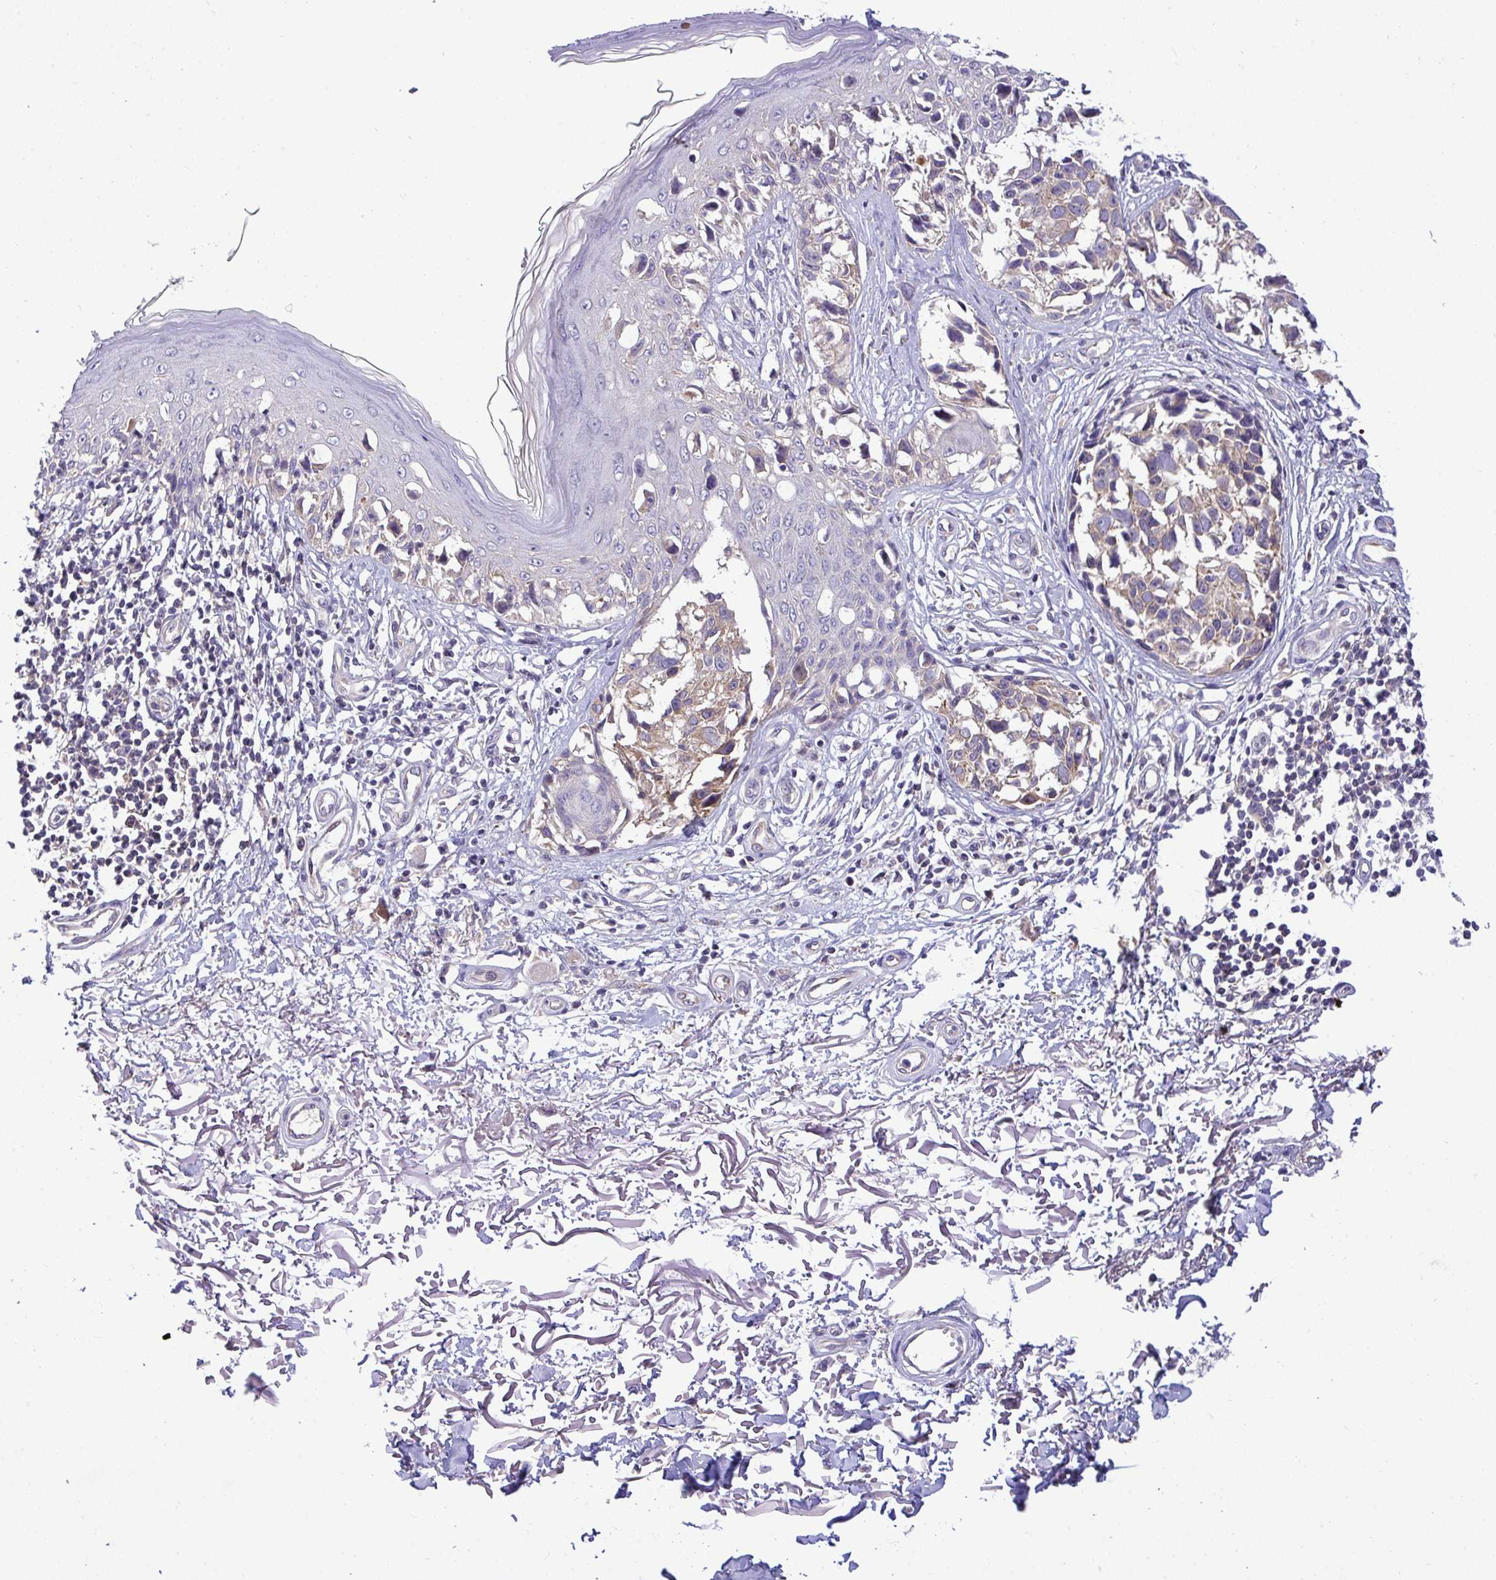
{"staining": {"intensity": "weak", "quantity": ">75%", "location": "cytoplasmic/membranous"}, "tissue": "melanoma", "cell_type": "Tumor cells", "image_type": "cancer", "snomed": [{"axis": "morphology", "description": "Malignant melanoma, NOS"}, {"axis": "topography", "description": "Skin"}], "caption": "This is an image of immunohistochemistry staining of malignant melanoma, which shows weak expression in the cytoplasmic/membranous of tumor cells.", "gene": "ZNF581", "patient": {"sex": "male", "age": 73}}